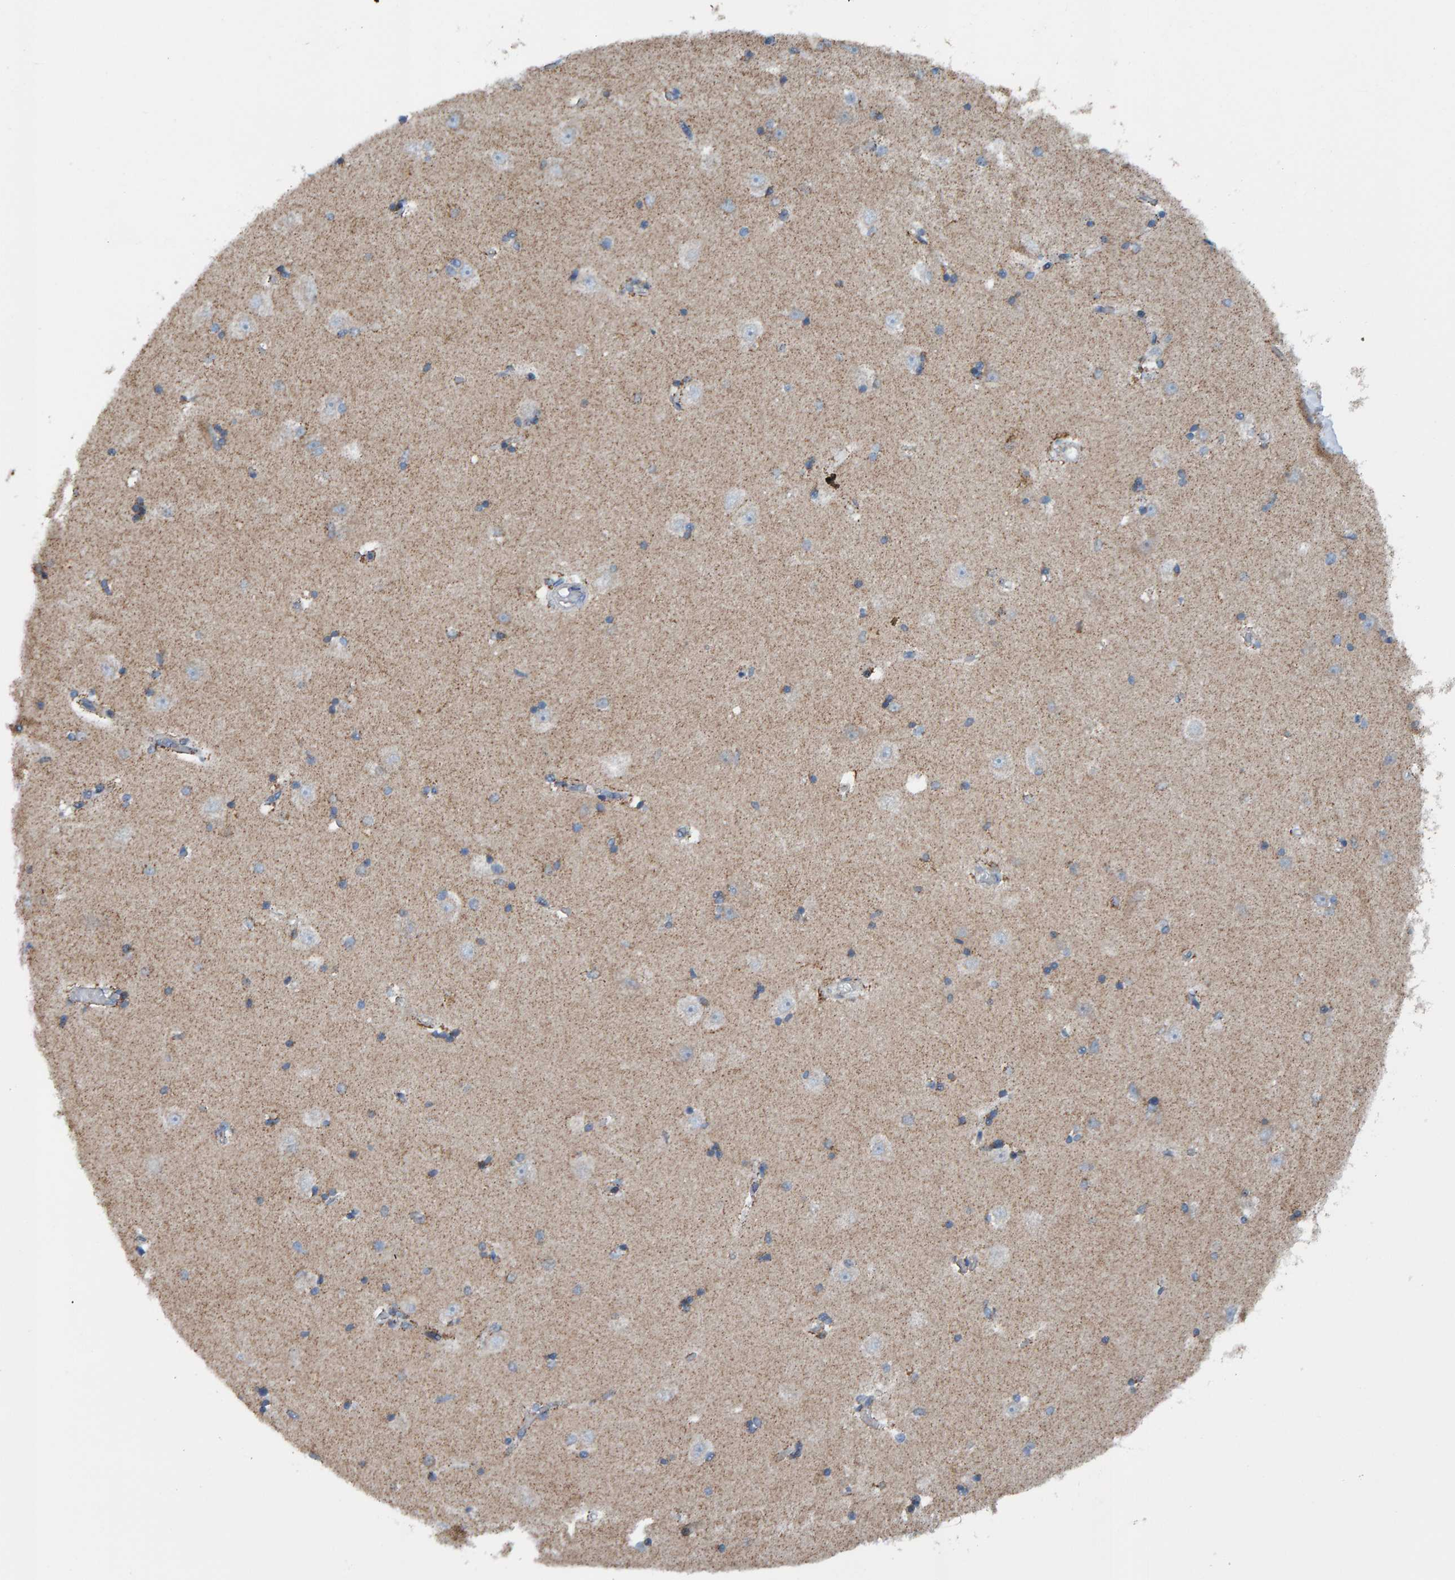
{"staining": {"intensity": "moderate", "quantity": "<25%", "location": "cytoplasmic/membranous"}, "tissue": "hippocampus", "cell_type": "Glial cells", "image_type": "normal", "snomed": [{"axis": "morphology", "description": "Normal tissue, NOS"}, {"axis": "topography", "description": "Hippocampus"}], "caption": "This histopathology image reveals immunohistochemistry (IHC) staining of normal hippocampus, with low moderate cytoplasmic/membranous staining in approximately <25% of glial cells.", "gene": "ZNF48", "patient": {"sex": "male", "age": 45}}